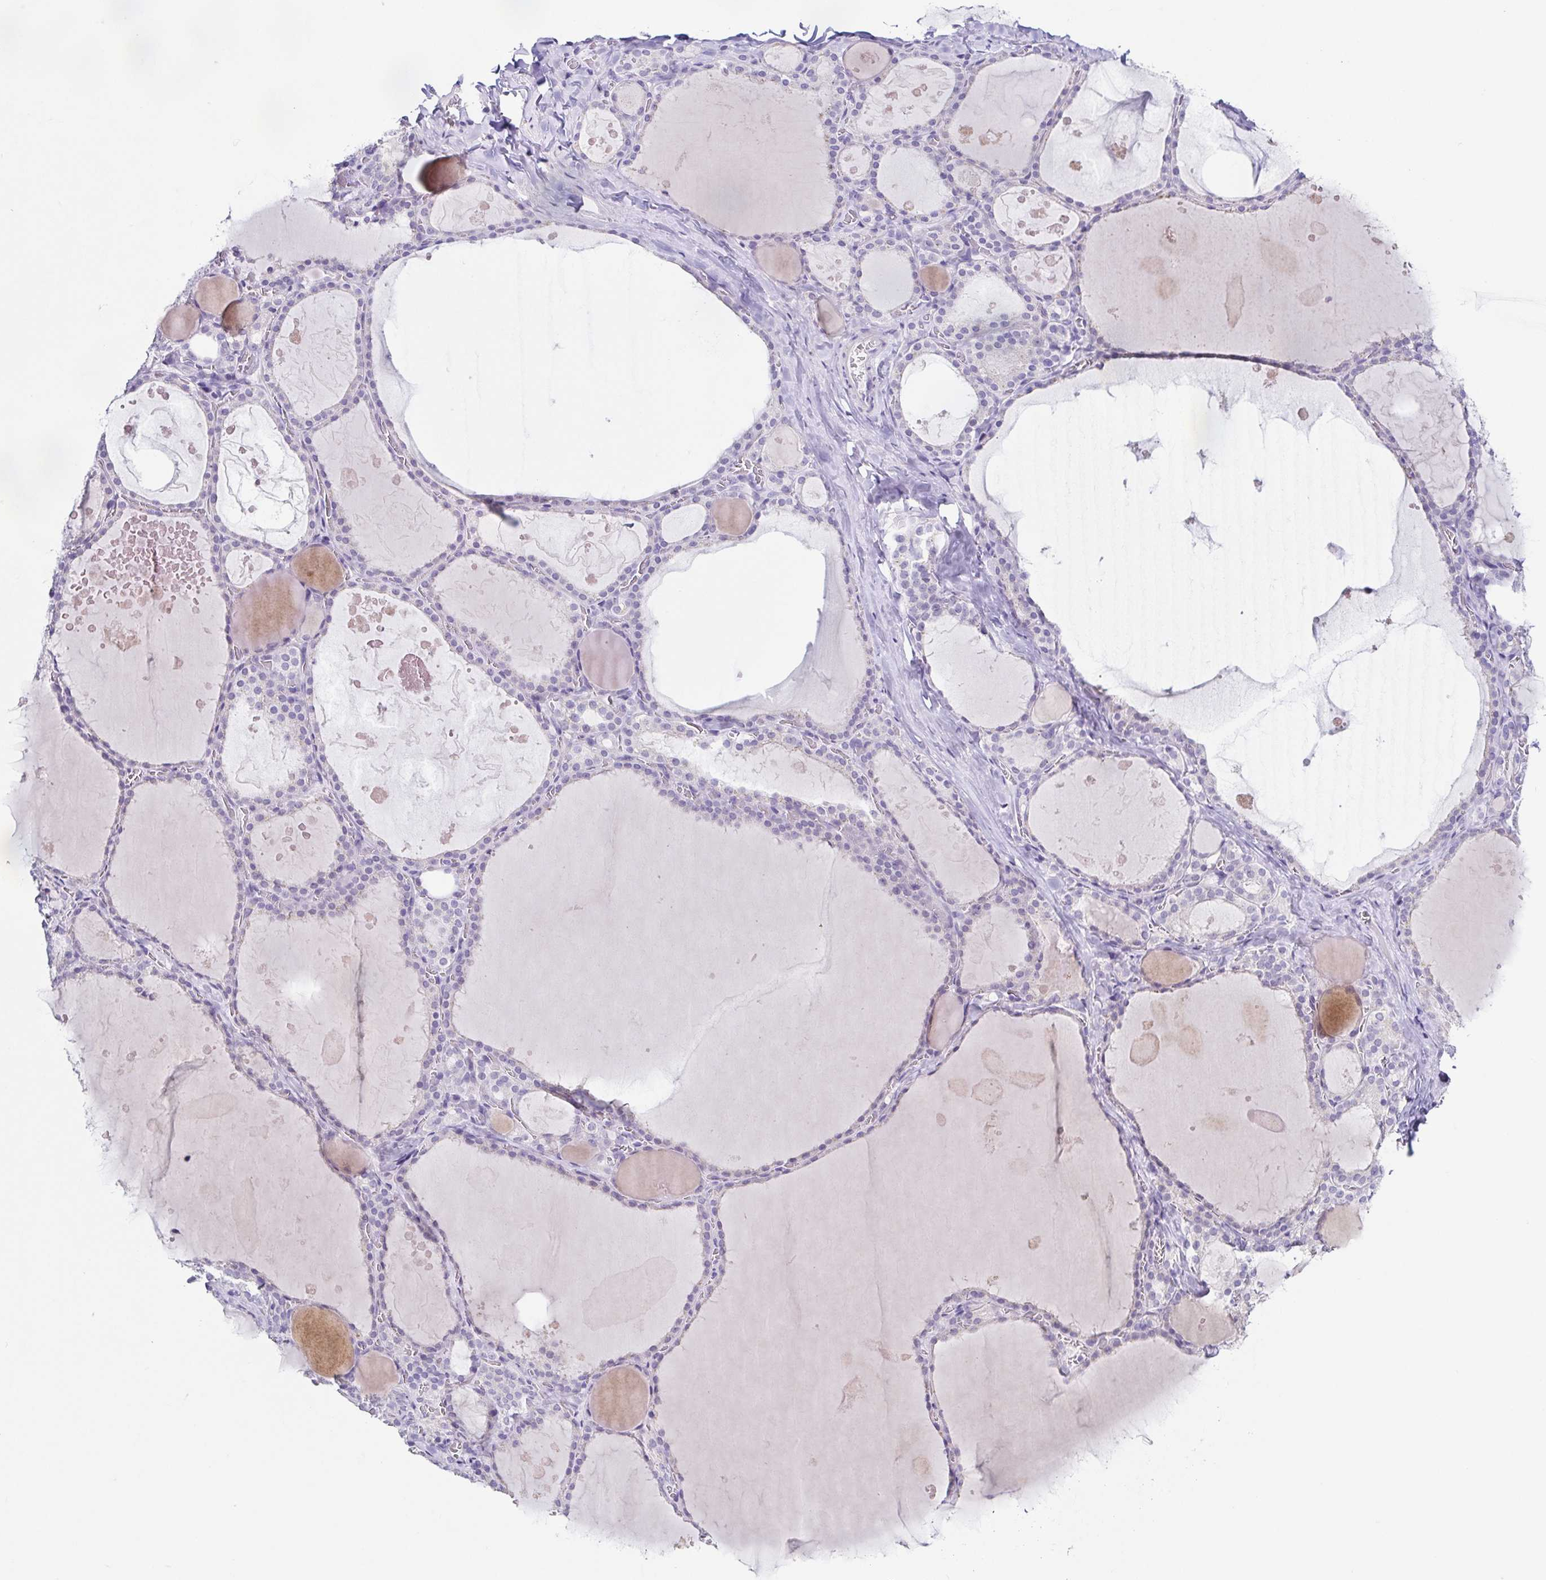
{"staining": {"intensity": "negative", "quantity": "none", "location": "none"}, "tissue": "thyroid gland", "cell_type": "Glandular cells", "image_type": "normal", "snomed": [{"axis": "morphology", "description": "Normal tissue, NOS"}, {"axis": "topography", "description": "Thyroid gland"}], "caption": "High magnification brightfield microscopy of unremarkable thyroid gland stained with DAB (brown) and counterstained with hematoxylin (blue): glandular cells show no significant staining.", "gene": "TP73", "patient": {"sex": "male", "age": 56}}